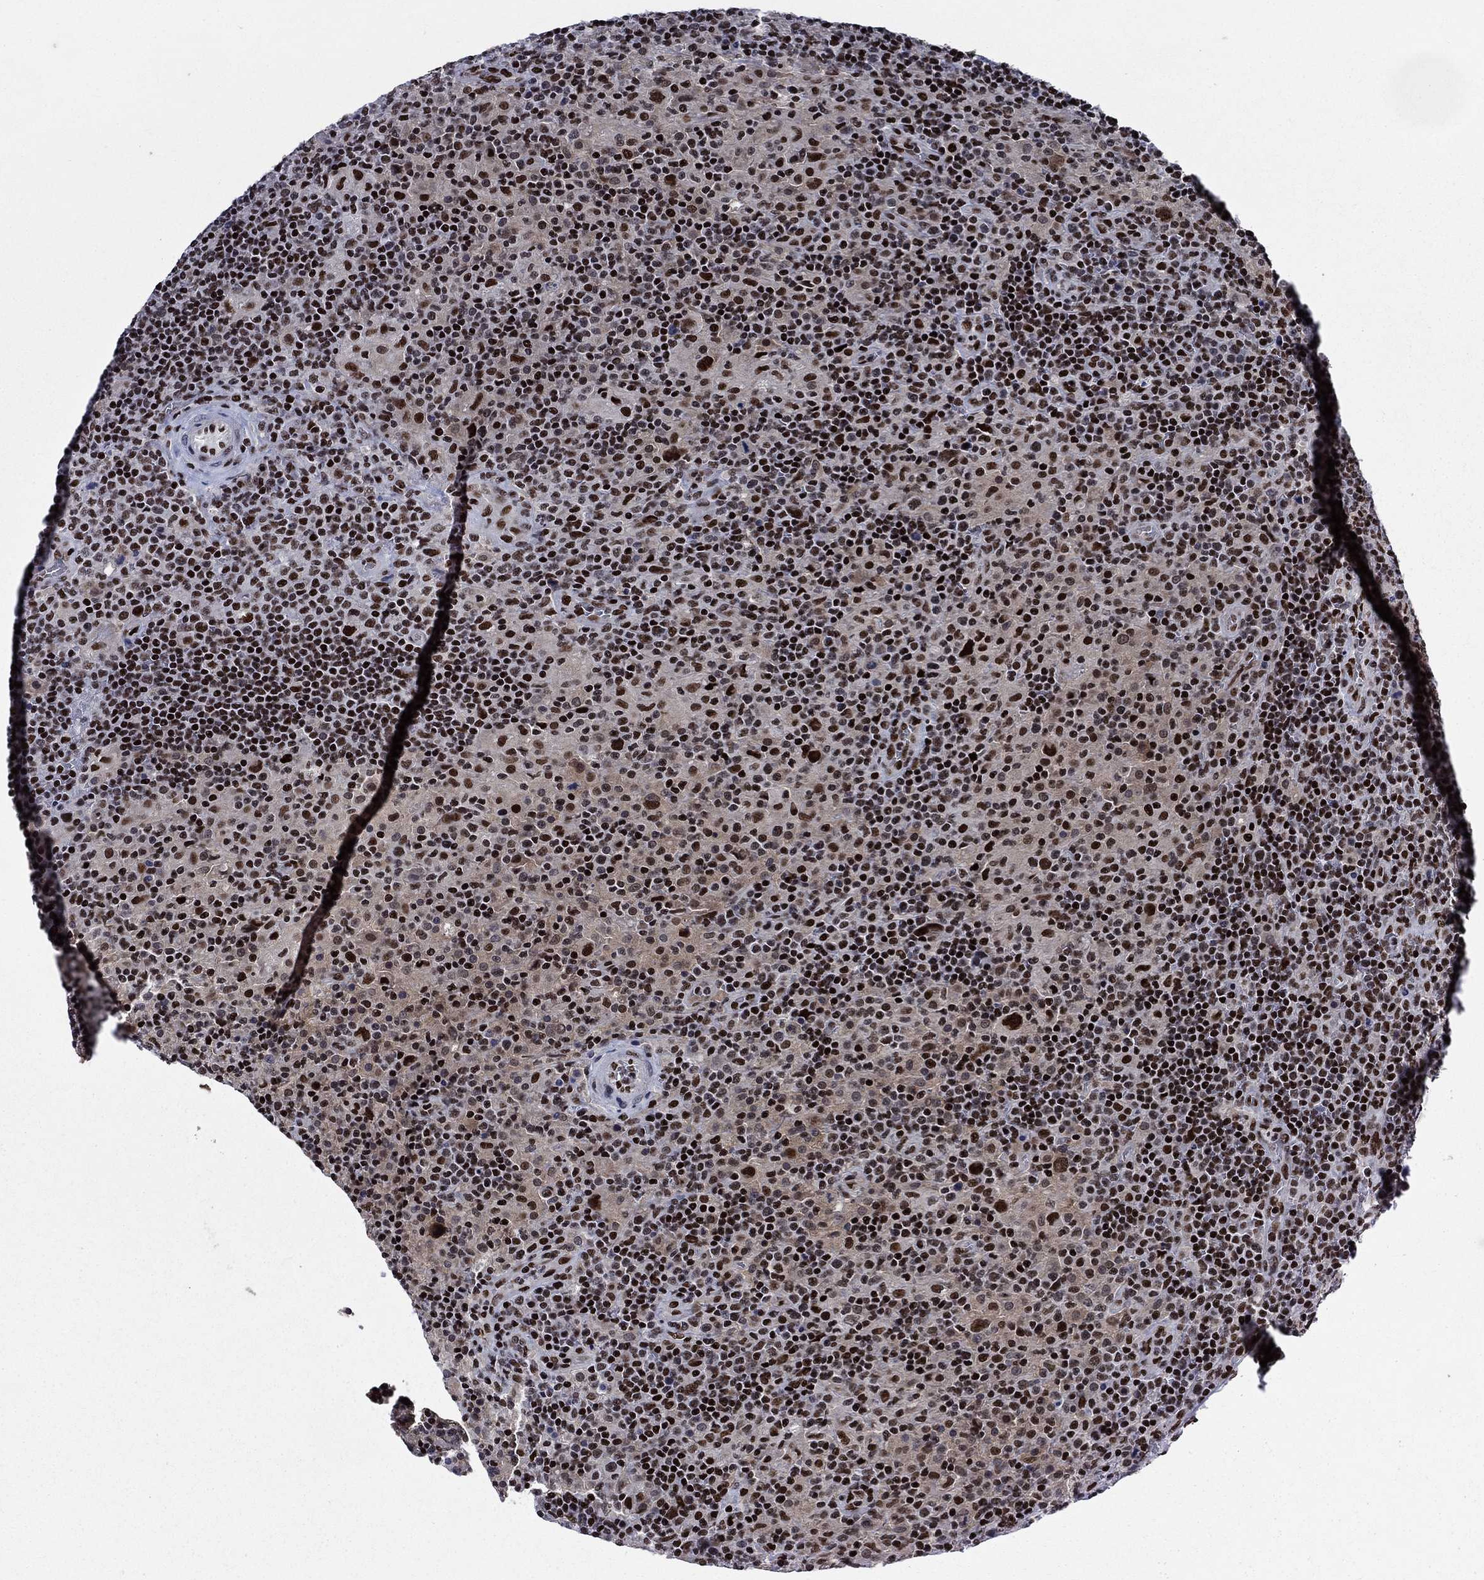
{"staining": {"intensity": "strong", "quantity": ">75%", "location": "nuclear"}, "tissue": "lymphoma", "cell_type": "Tumor cells", "image_type": "cancer", "snomed": [{"axis": "morphology", "description": "Hodgkin's disease, NOS"}, {"axis": "topography", "description": "Lymph node"}], "caption": "The micrograph reveals staining of Hodgkin's disease, revealing strong nuclear protein positivity (brown color) within tumor cells.", "gene": "RPRD1B", "patient": {"sex": "male", "age": 70}}